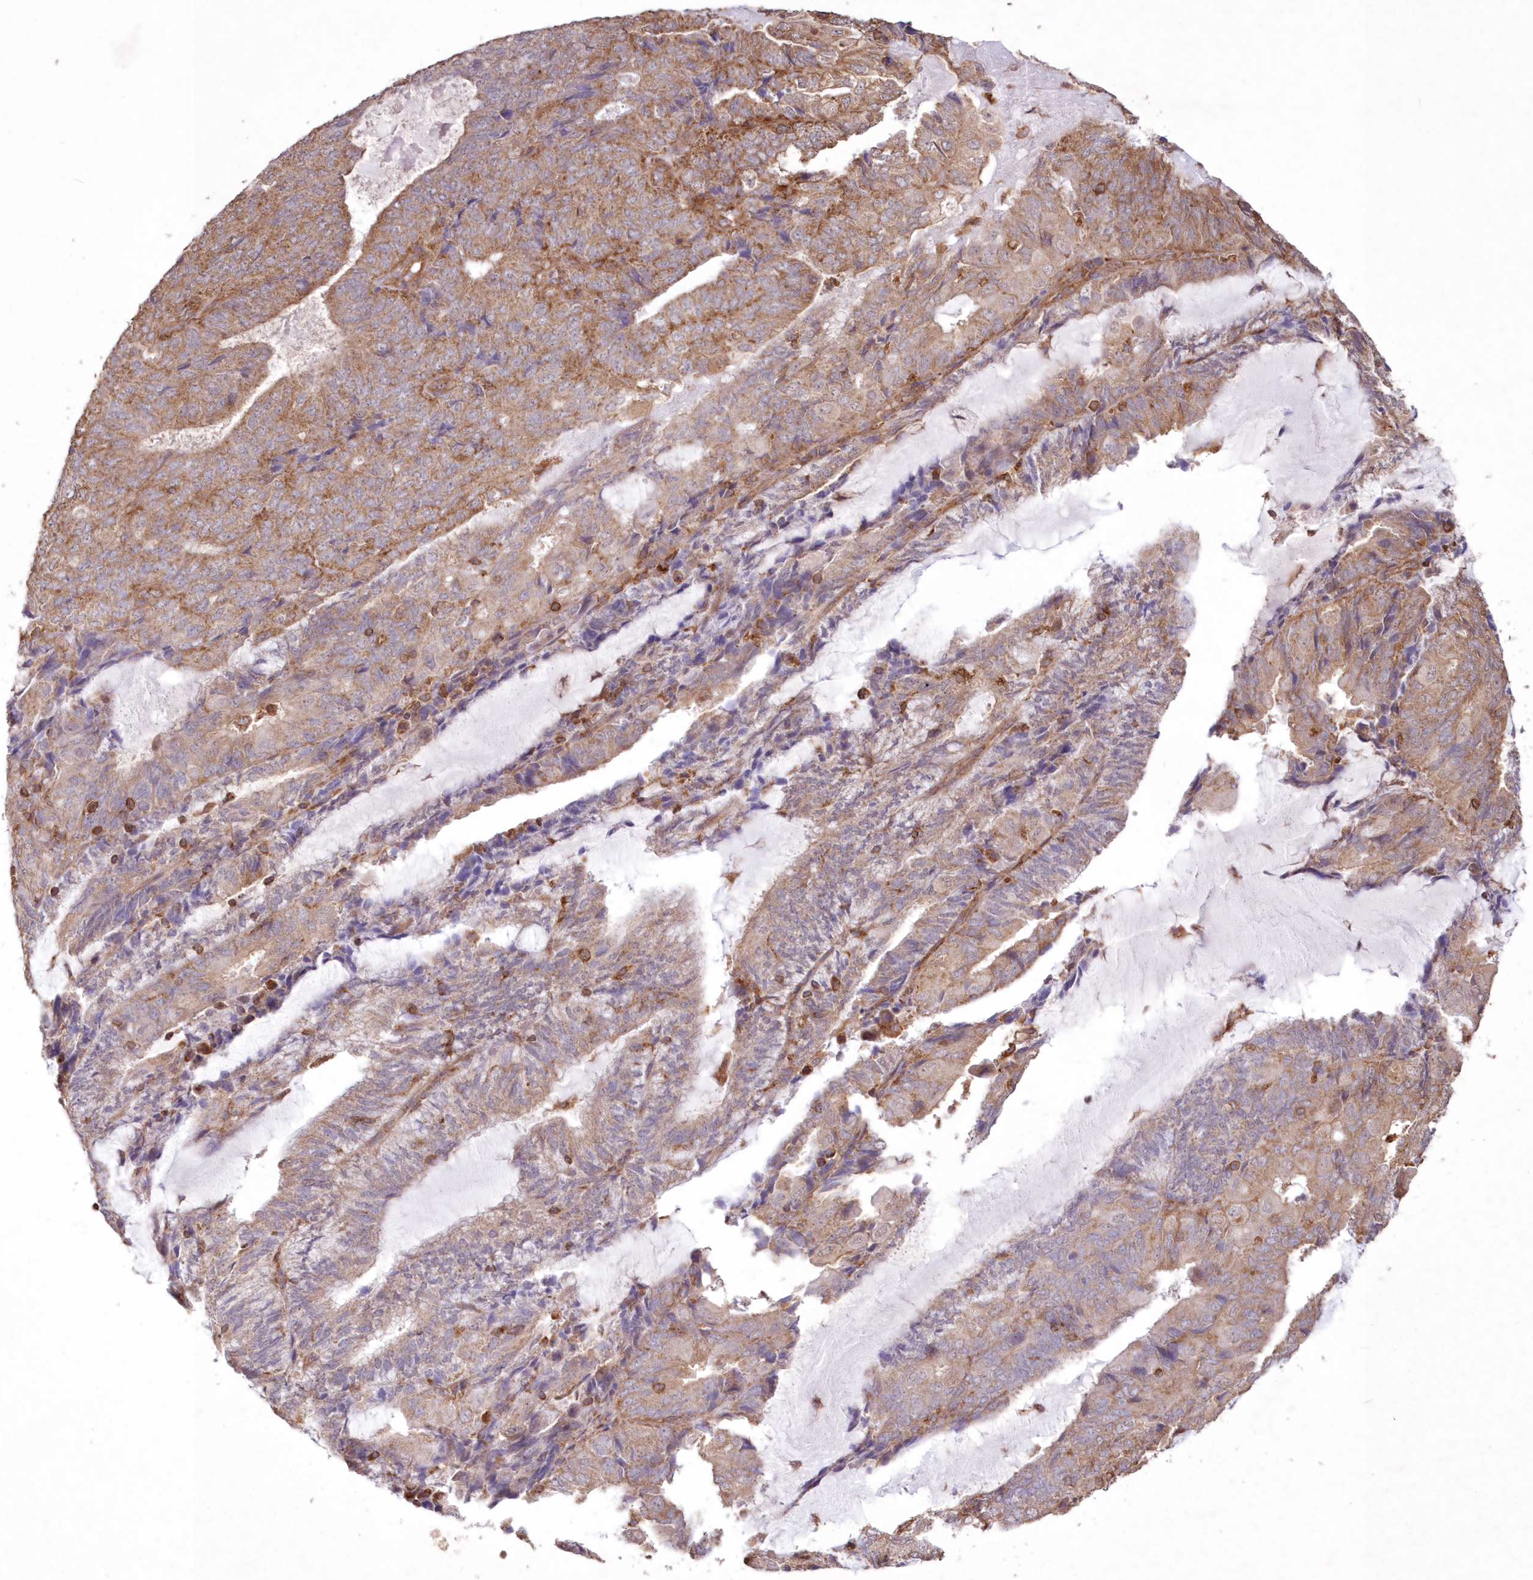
{"staining": {"intensity": "moderate", "quantity": "25%-75%", "location": "cytoplasmic/membranous"}, "tissue": "endometrial cancer", "cell_type": "Tumor cells", "image_type": "cancer", "snomed": [{"axis": "morphology", "description": "Adenocarcinoma, NOS"}, {"axis": "topography", "description": "Endometrium"}], "caption": "Adenocarcinoma (endometrial) tissue demonstrates moderate cytoplasmic/membranous staining in approximately 25%-75% of tumor cells, visualized by immunohistochemistry.", "gene": "TMEM139", "patient": {"sex": "female", "age": 81}}